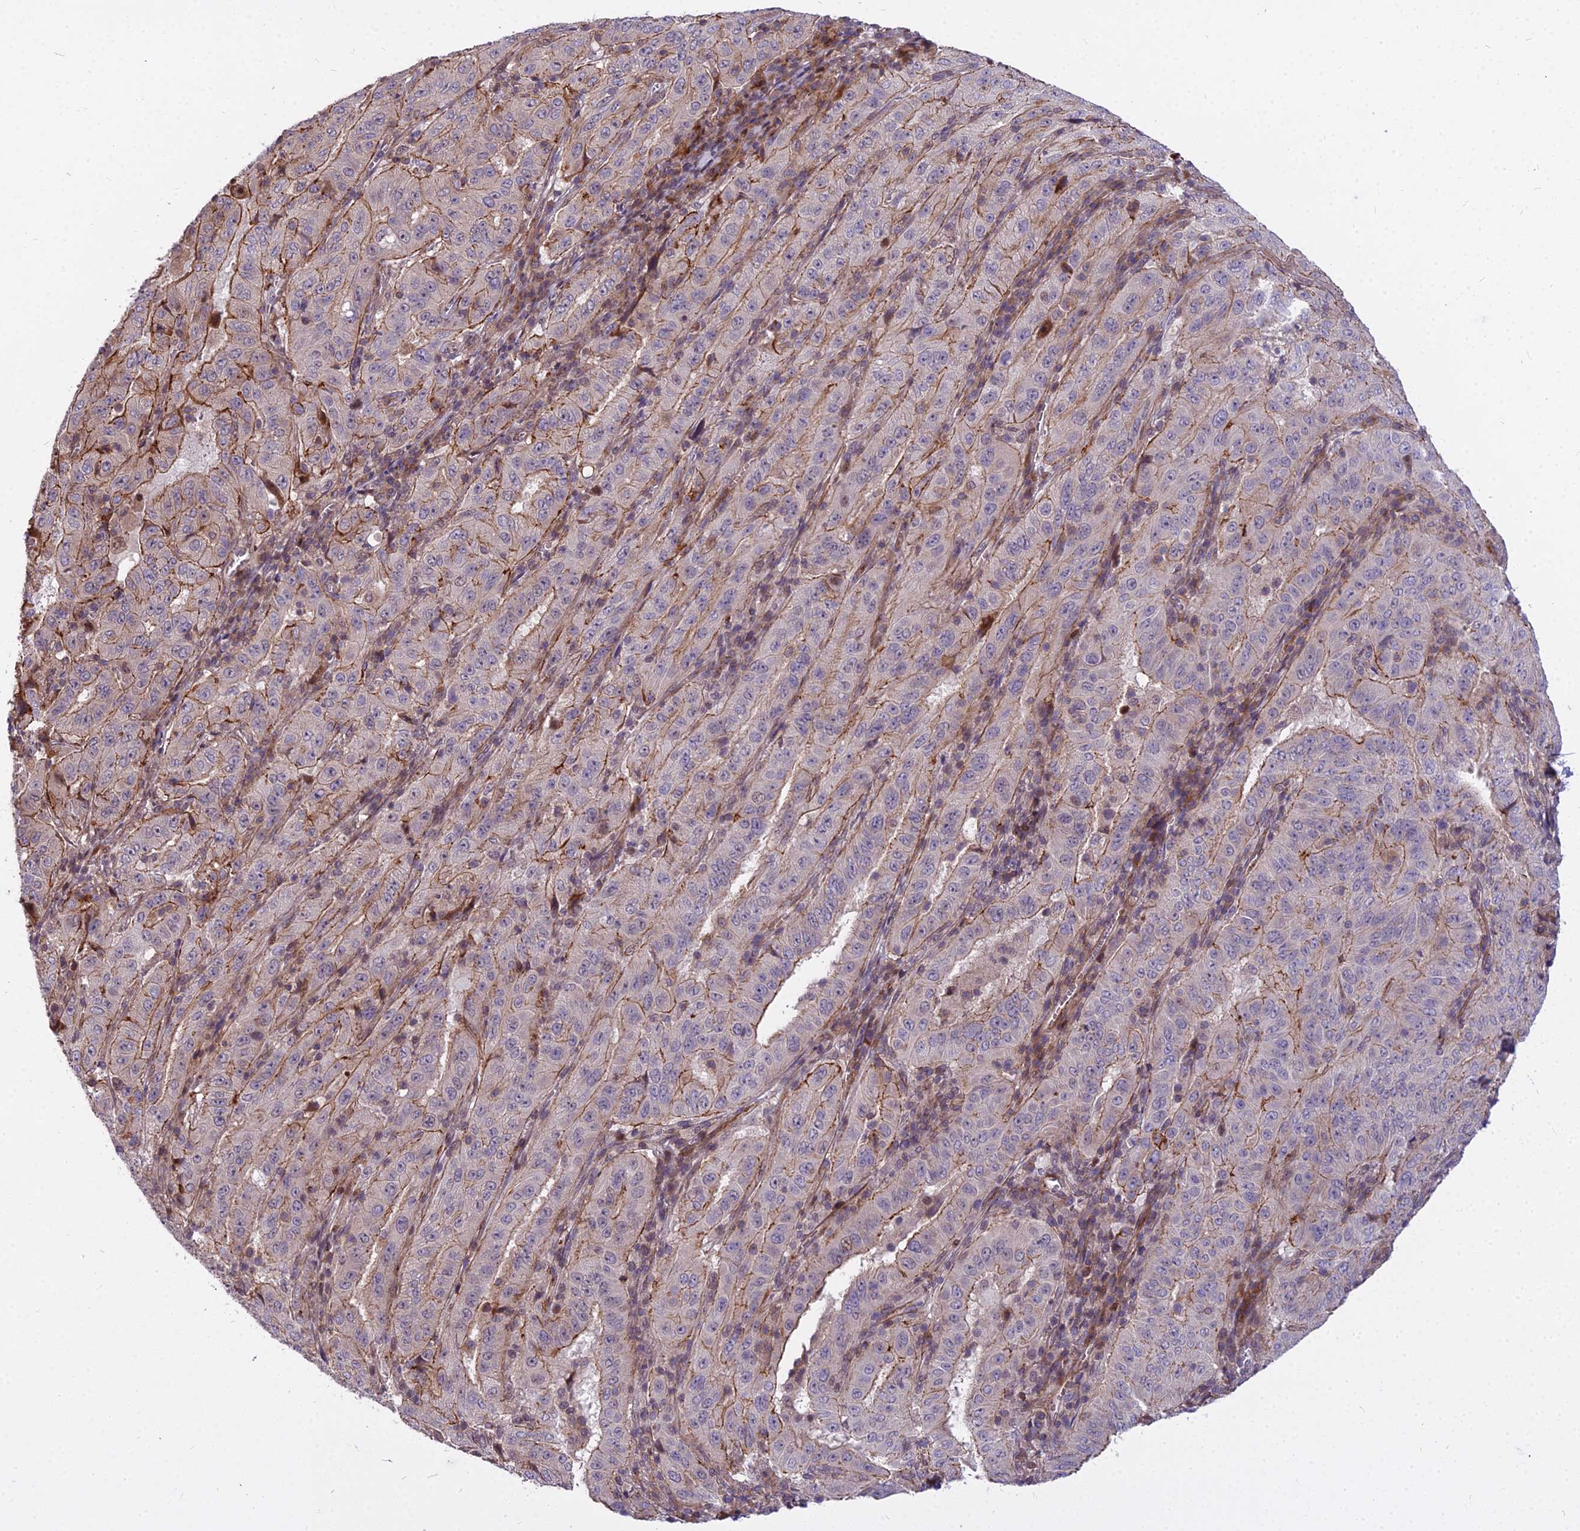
{"staining": {"intensity": "moderate", "quantity": "<25%", "location": "cytoplasmic/membranous"}, "tissue": "pancreatic cancer", "cell_type": "Tumor cells", "image_type": "cancer", "snomed": [{"axis": "morphology", "description": "Adenocarcinoma, NOS"}, {"axis": "topography", "description": "Pancreas"}], "caption": "Pancreatic adenocarcinoma stained with DAB (3,3'-diaminobenzidine) immunohistochemistry (IHC) exhibits low levels of moderate cytoplasmic/membranous staining in about <25% of tumor cells.", "gene": "GLYATL3", "patient": {"sex": "male", "age": 63}}